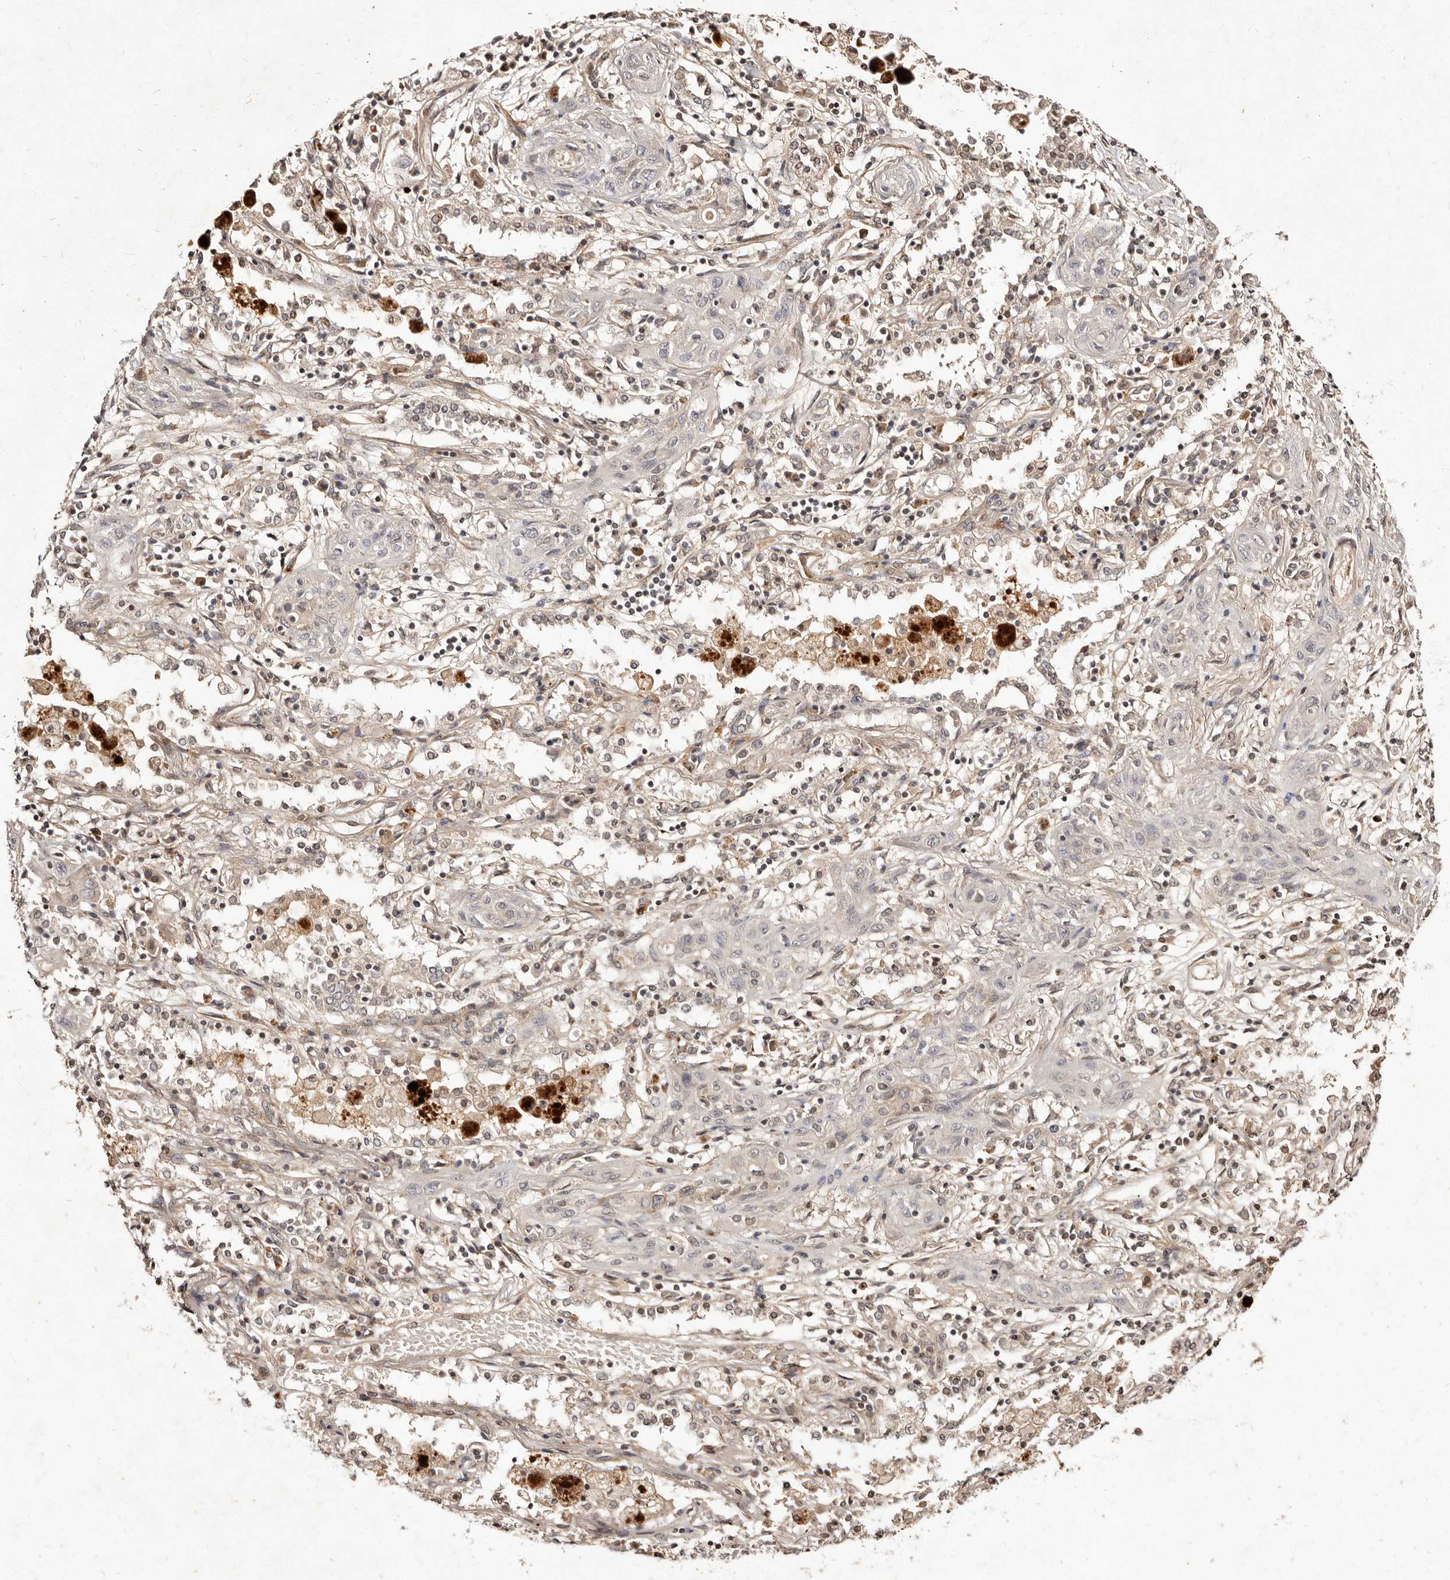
{"staining": {"intensity": "negative", "quantity": "none", "location": "none"}, "tissue": "lung cancer", "cell_type": "Tumor cells", "image_type": "cancer", "snomed": [{"axis": "morphology", "description": "Squamous cell carcinoma, NOS"}, {"axis": "topography", "description": "Lung"}], "caption": "Protein analysis of lung squamous cell carcinoma reveals no significant positivity in tumor cells.", "gene": "LCORL", "patient": {"sex": "female", "age": 47}}